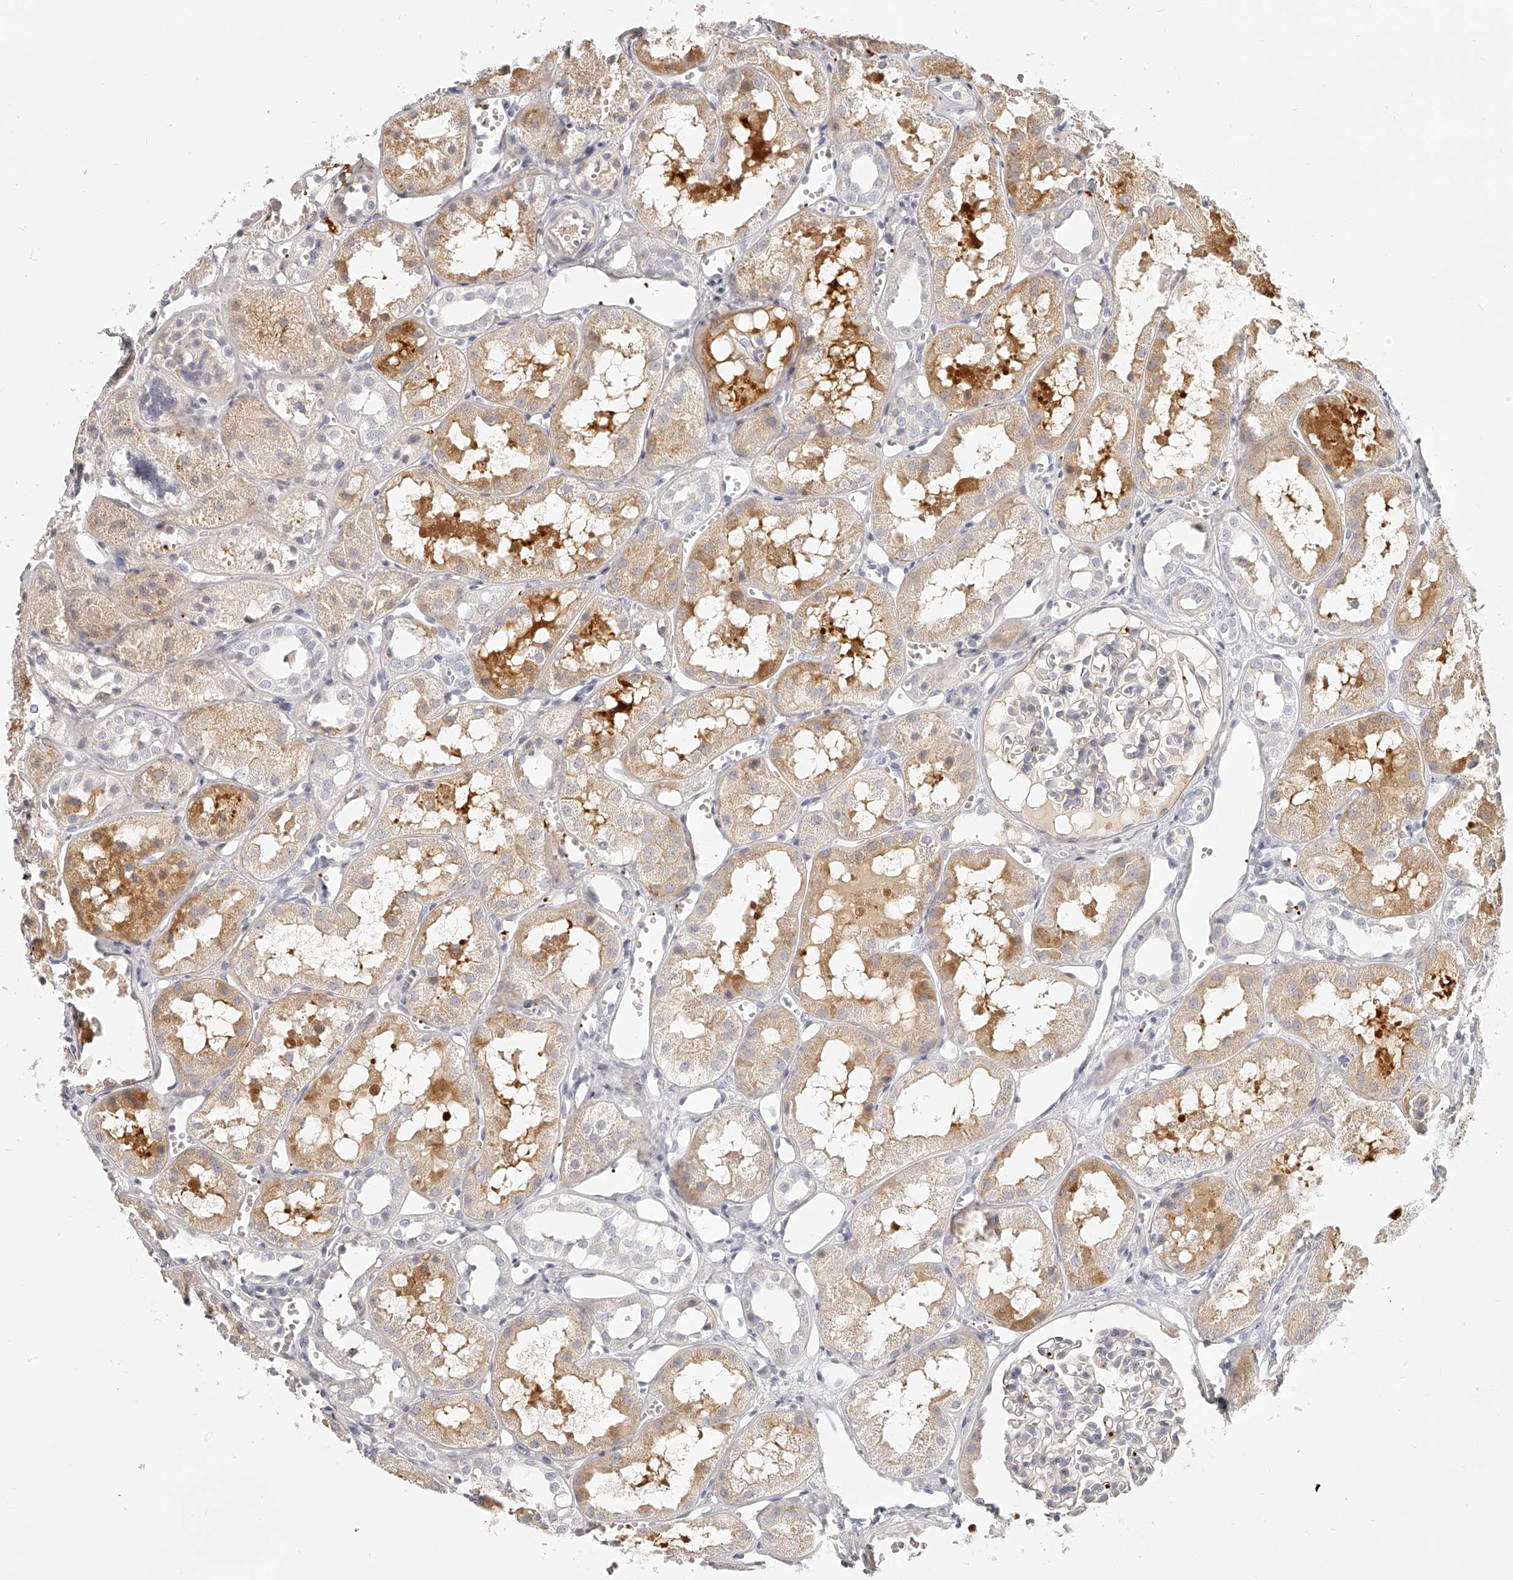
{"staining": {"intensity": "weak", "quantity": "<25%", "location": "cytoplasmic/membranous"}, "tissue": "kidney", "cell_type": "Cells in glomeruli", "image_type": "normal", "snomed": [{"axis": "morphology", "description": "Normal tissue, NOS"}, {"axis": "topography", "description": "Kidney"}], "caption": "Micrograph shows no significant protein expression in cells in glomeruli of unremarkable kidney.", "gene": "ITGB3", "patient": {"sex": "male", "age": 16}}